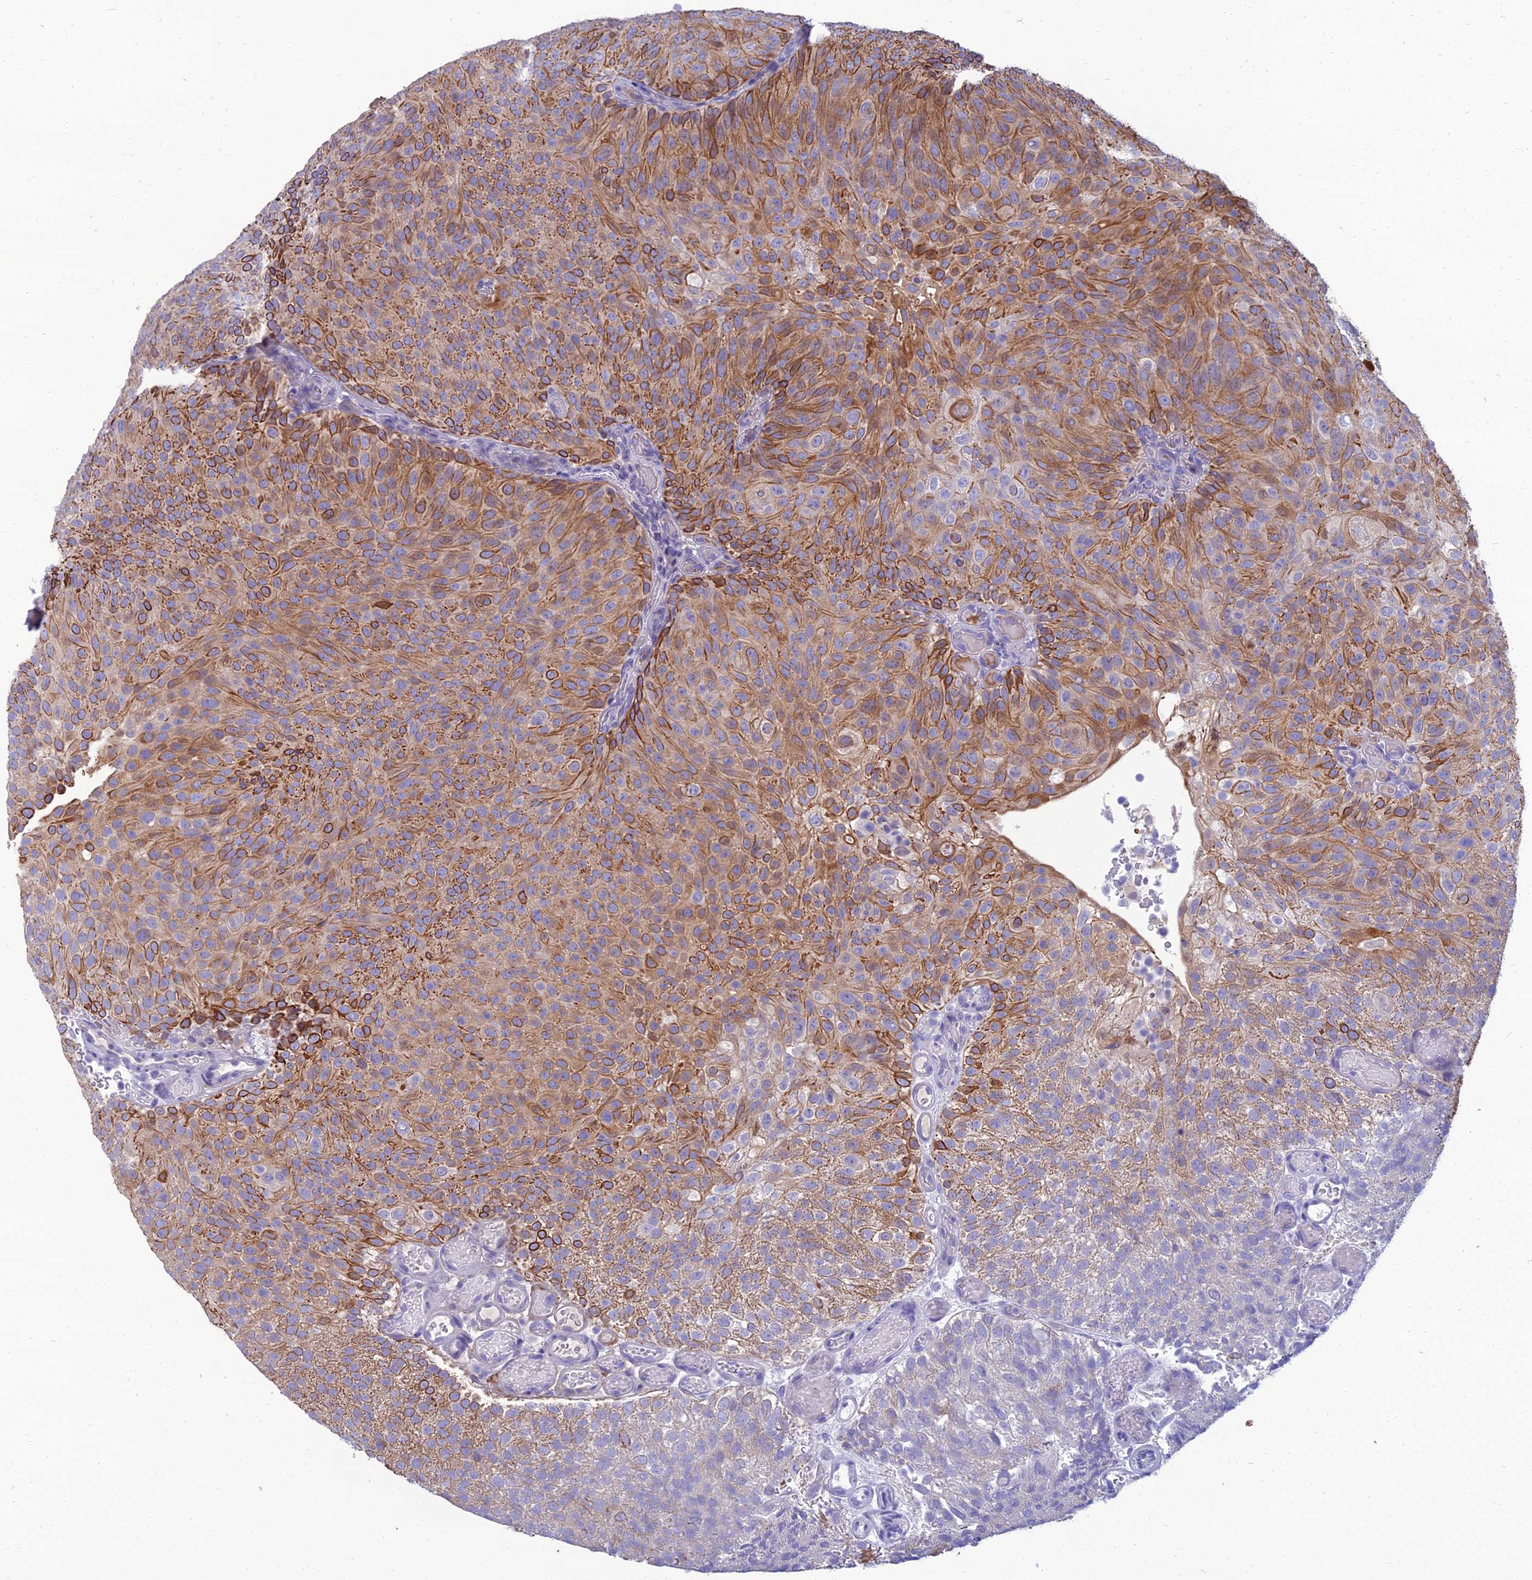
{"staining": {"intensity": "moderate", "quantity": ">75%", "location": "cytoplasmic/membranous"}, "tissue": "urothelial cancer", "cell_type": "Tumor cells", "image_type": "cancer", "snomed": [{"axis": "morphology", "description": "Urothelial carcinoma, Low grade"}, {"axis": "topography", "description": "Urinary bladder"}], "caption": "Tumor cells show medium levels of moderate cytoplasmic/membranous staining in approximately >75% of cells in low-grade urothelial carcinoma.", "gene": "SPTLC3", "patient": {"sex": "male", "age": 78}}